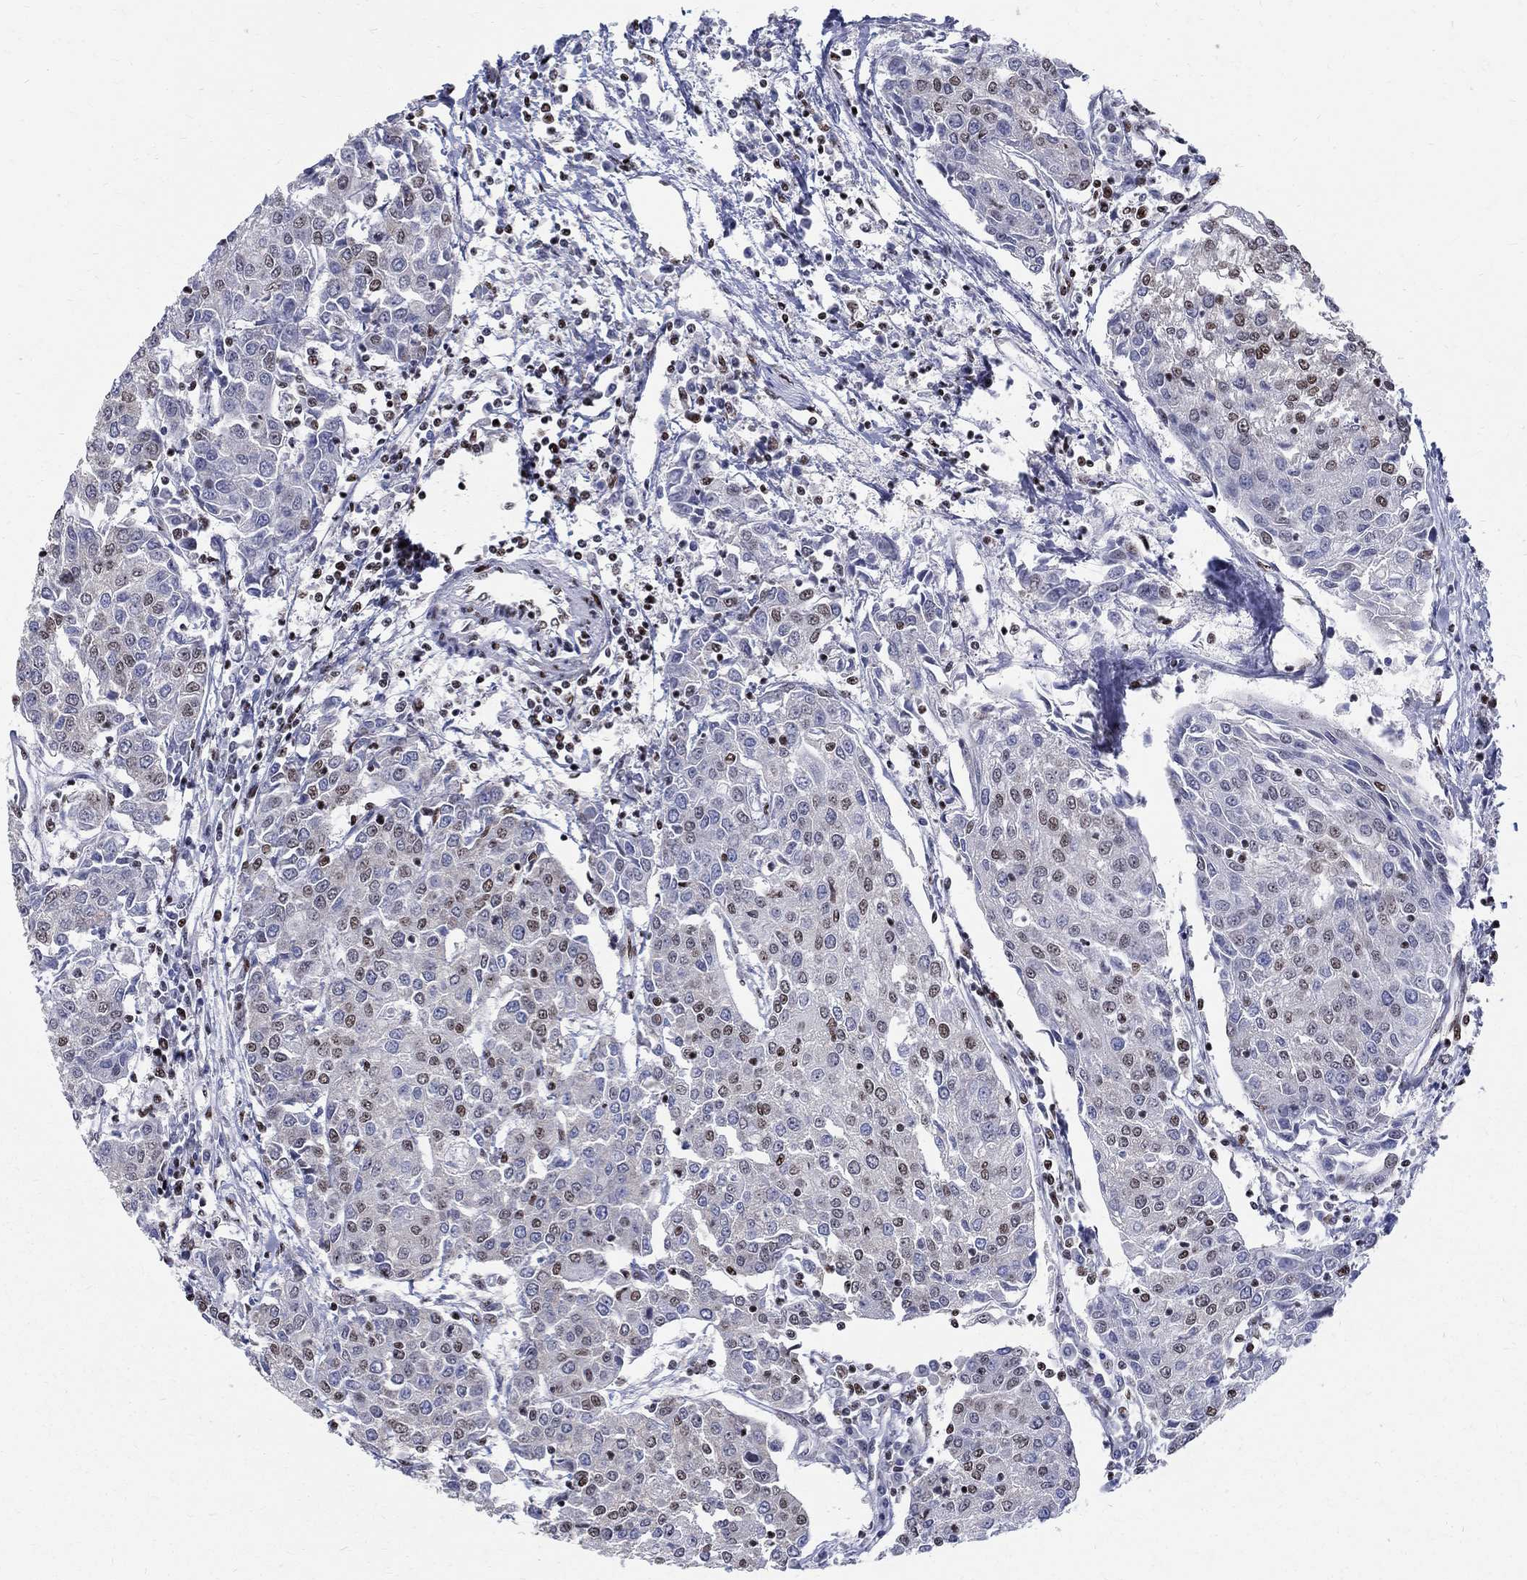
{"staining": {"intensity": "weak", "quantity": "<25%", "location": "nuclear"}, "tissue": "urothelial cancer", "cell_type": "Tumor cells", "image_type": "cancer", "snomed": [{"axis": "morphology", "description": "Urothelial carcinoma, High grade"}, {"axis": "topography", "description": "Urinary bladder"}], "caption": "DAB (3,3'-diaminobenzidine) immunohistochemical staining of human urothelial cancer demonstrates no significant positivity in tumor cells.", "gene": "FBXO16", "patient": {"sex": "female", "age": 85}}